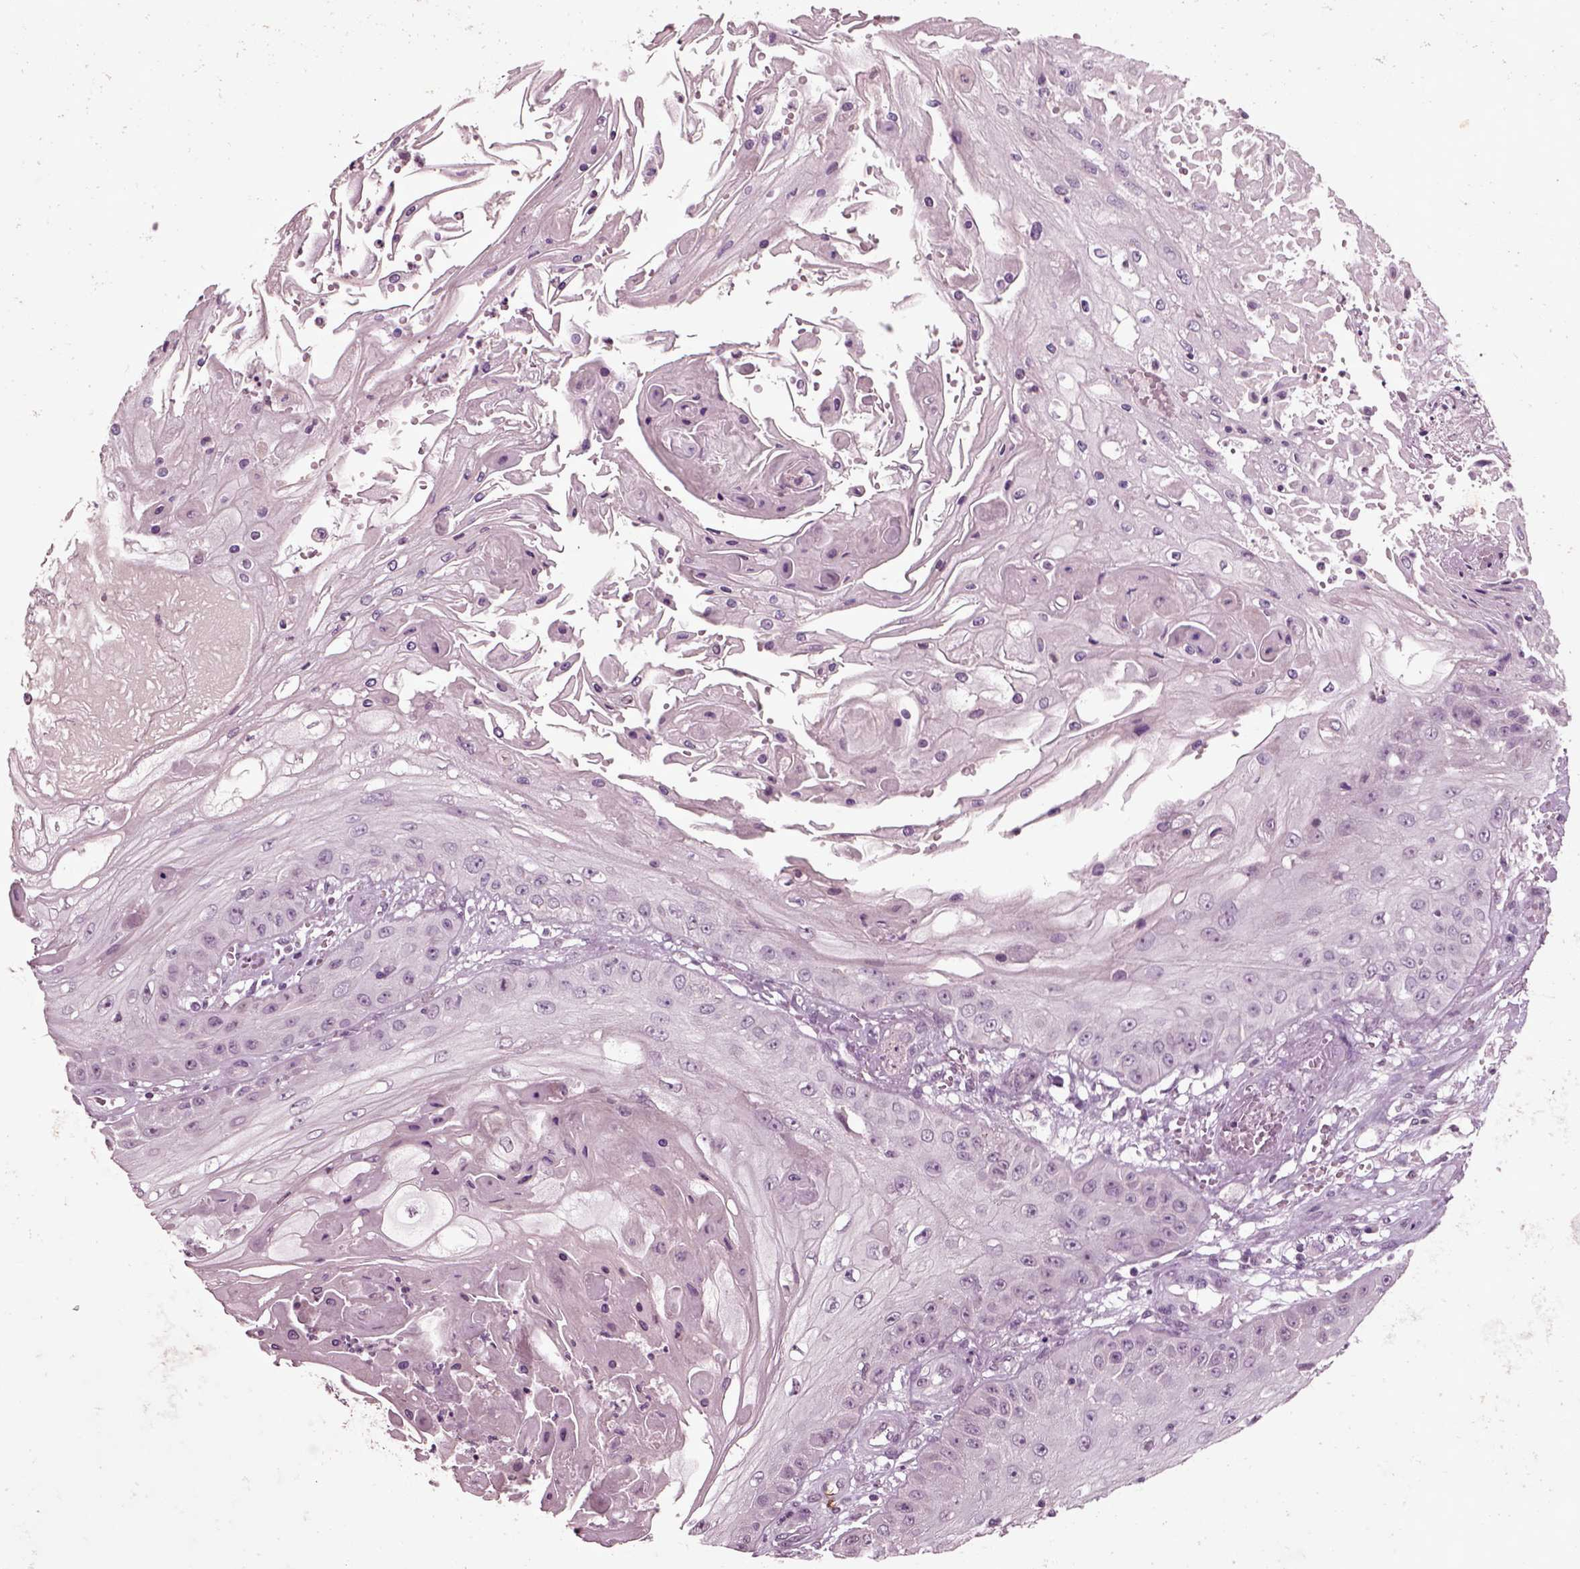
{"staining": {"intensity": "negative", "quantity": "none", "location": "none"}, "tissue": "skin cancer", "cell_type": "Tumor cells", "image_type": "cancer", "snomed": [{"axis": "morphology", "description": "Squamous cell carcinoma, NOS"}, {"axis": "topography", "description": "Skin"}], "caption": "Tumor cells show no significant protein staining in skin cancer (squamous cell carcinoma). (DAB (3,3'-diaminobenzidine) IHC, high magnification).", "gene": "CHGB", "patient": {"sex": "male", "age": 70}}